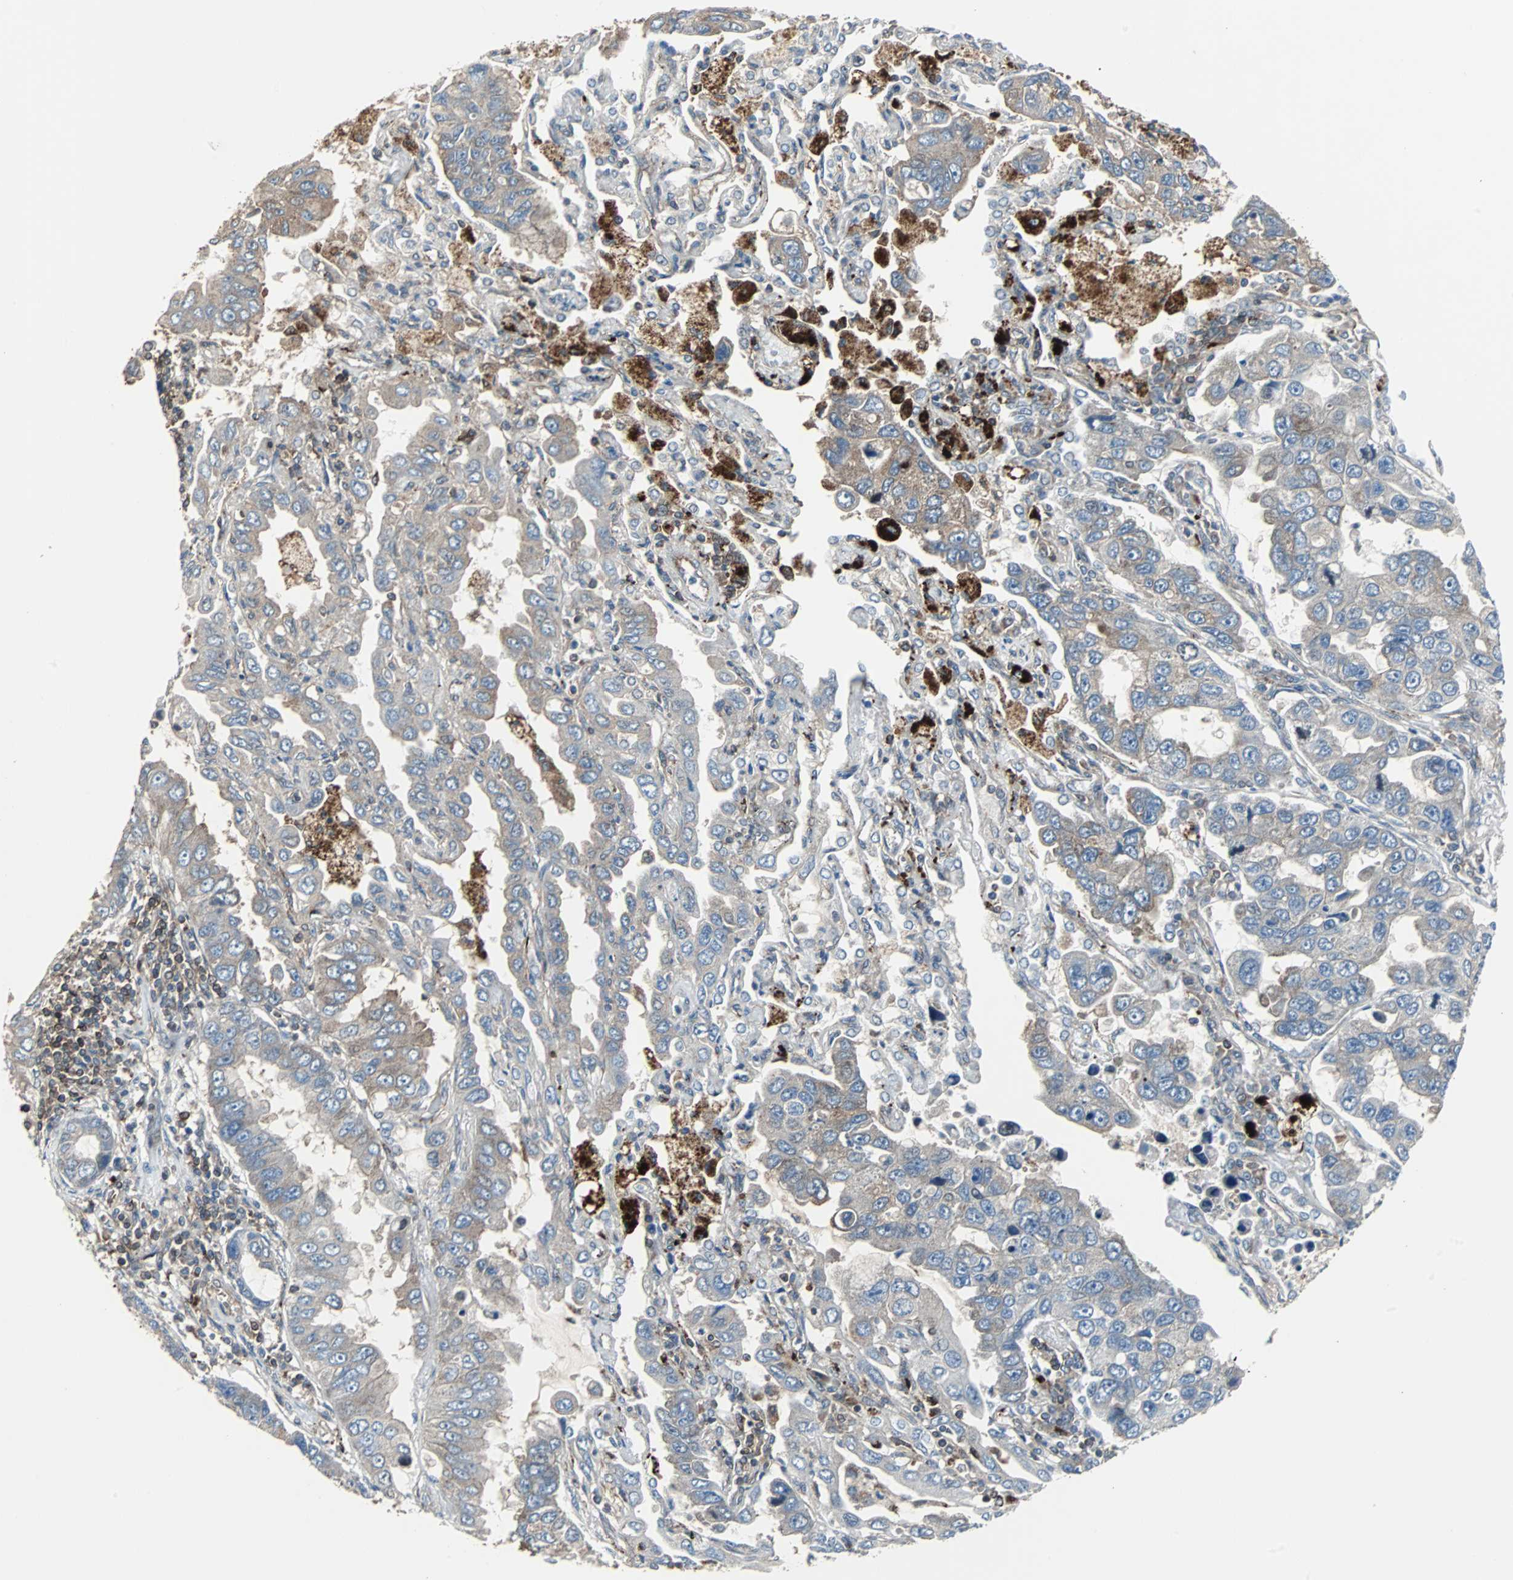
{"staining": {"intensity": "weak", "quantity": "25%-75%", "location": "cytoplasmic/membranous"}, "tissue": "lung cancer", "cell_type": "Tumor cells", "image_type": "cancer", "snomed": [{"axis": "morphology", "description": "Adenocarcinoma, NOS"}, {"axis": "topography", "description": "Lung"}], "caption": "Immunohistochemistry (IHC) photomicrograph of neoplastic tissue: lung cancer stained using immunohistochemistry reveals low levels of weak protein expression localized specifically in the cytoplasmic/membranous of tumor cells, appearing as a cytoplasmic/membranous brown color.", "gene": "RELA", "patient": {"sex": "male", "age": 64}}